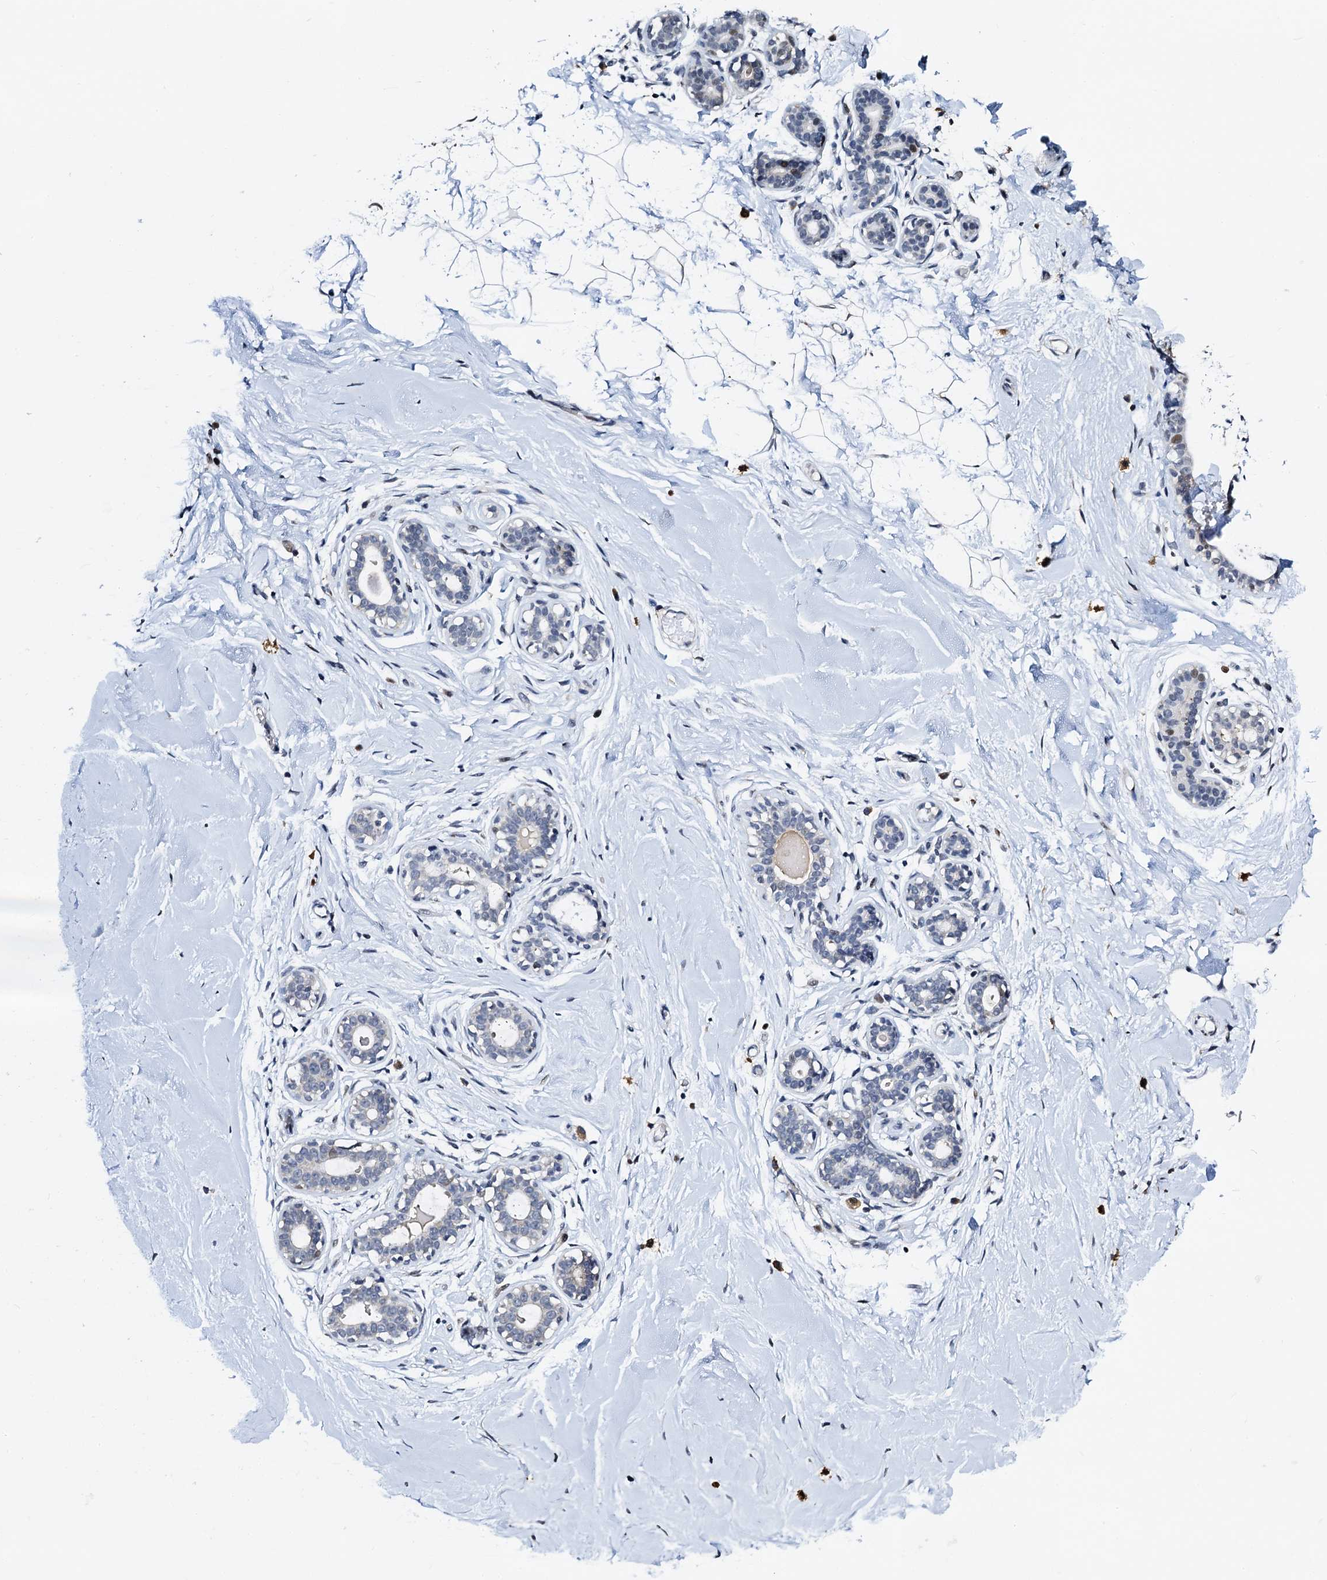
{"staining": {"intensity": "negative", "quantity": "none", "location": "none"}, "tissue": "breast", "cell_type": "Adipocytes", "image_type": "normal", "snomed": [{"axis": "morphology", "description": "Normal tissue, NOS"}, {"axis": "morphology", "description": "Adenoma, NOS"}, {"axis": "topography", "description": "Breast"}], "caption": "An image of breast stained for a protein displays no brown staining in adipocytes.", "gene": "FAM222A", "patient": {"sex": "female", "age": 23}}